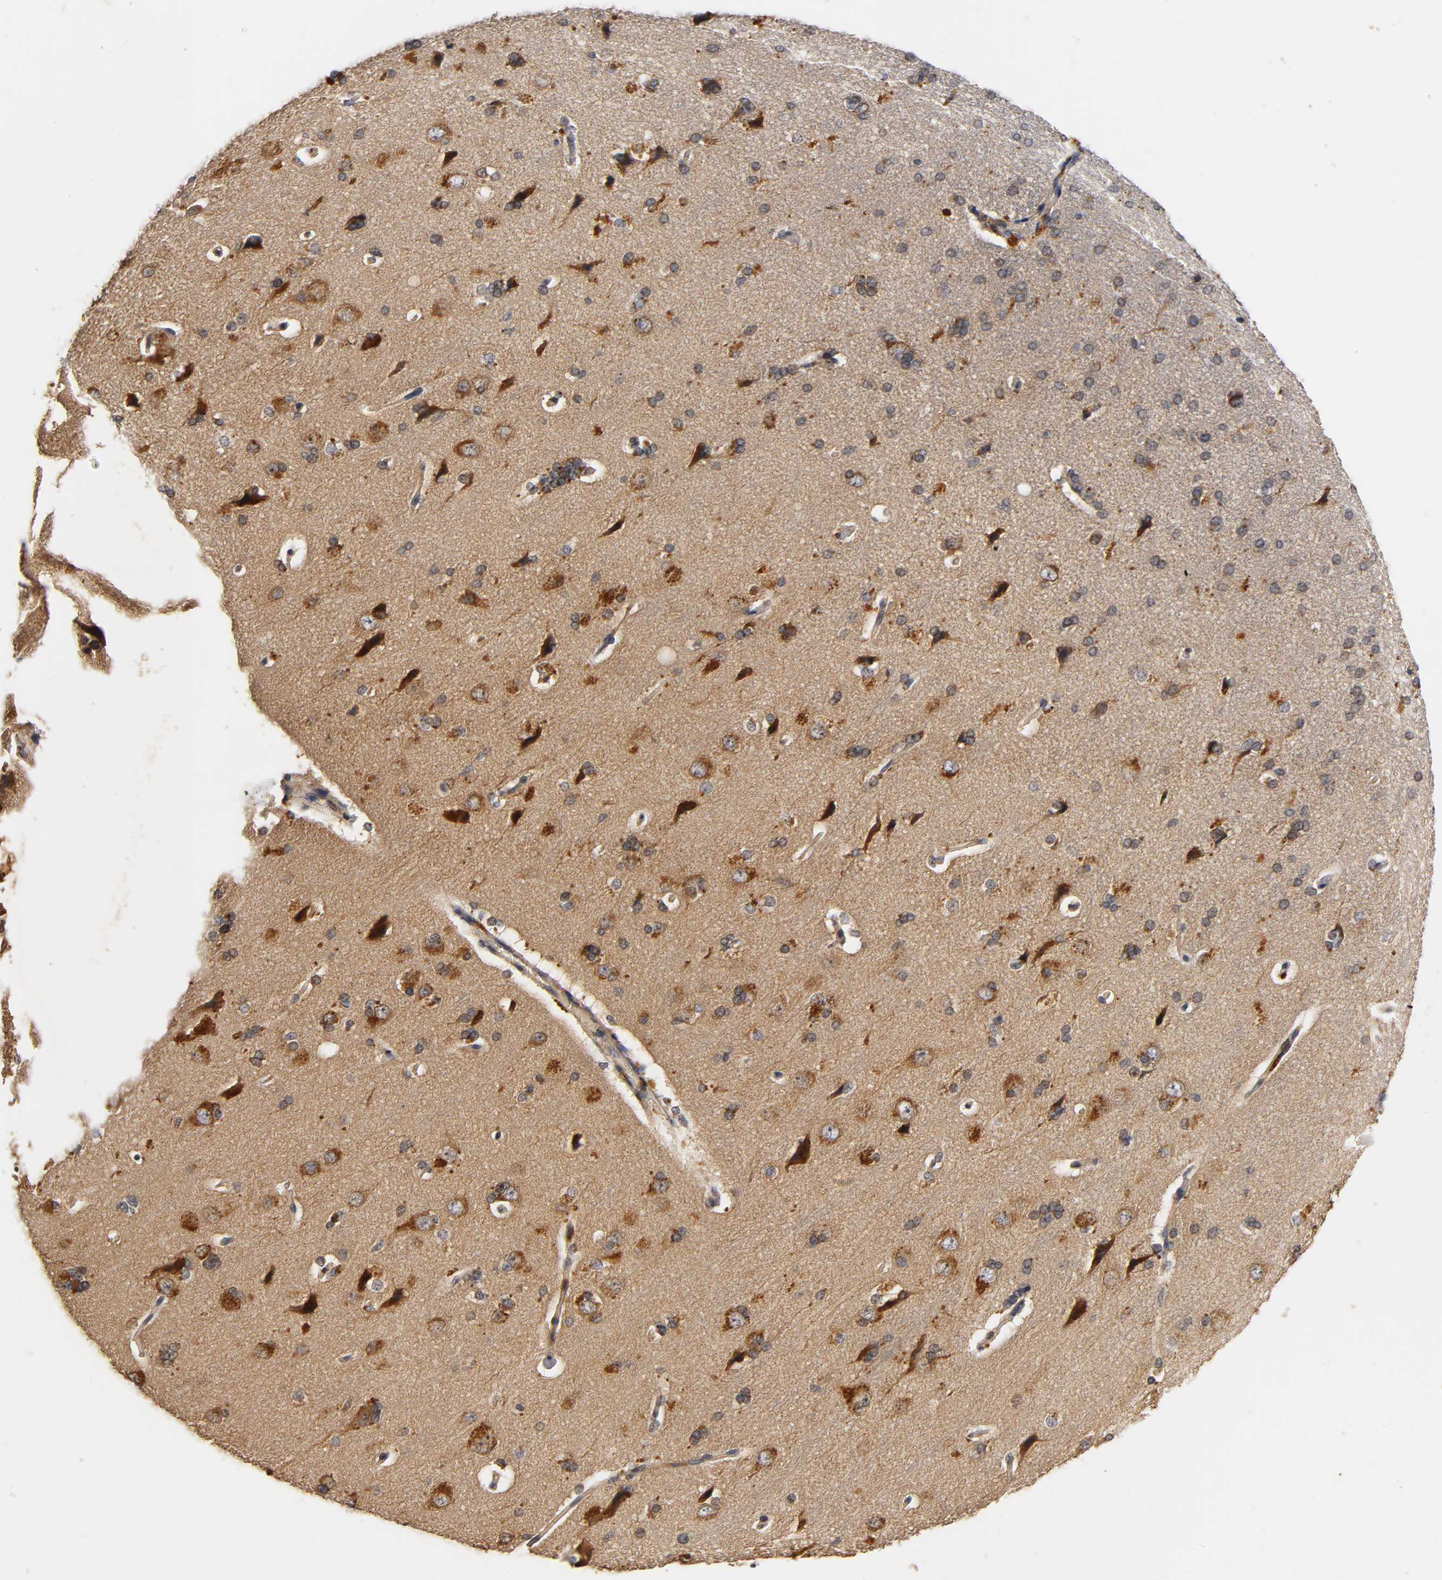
{"staining": {"intensity": "weak", "quantity": "25%-75%", "location": "cytoplasmic/membranous"}, "tissue": "cerebral cortex", "cell_type": "Endothelial cells", "image_type": "normal", "snomed": [{"axis": "morphology", "description": "Normal tissue, NOS"}, {"axis": "topography", "description": "Cerebral cortex"}], "caption": "Immunohistochemistry of normal human cerebral cortex shows low levels of weak cytoplasmic/membranous expression in approximately 25%-75% of endothelial cells.", "gene": "SCAP", "patient": {"sex": "male", "age": 62}}